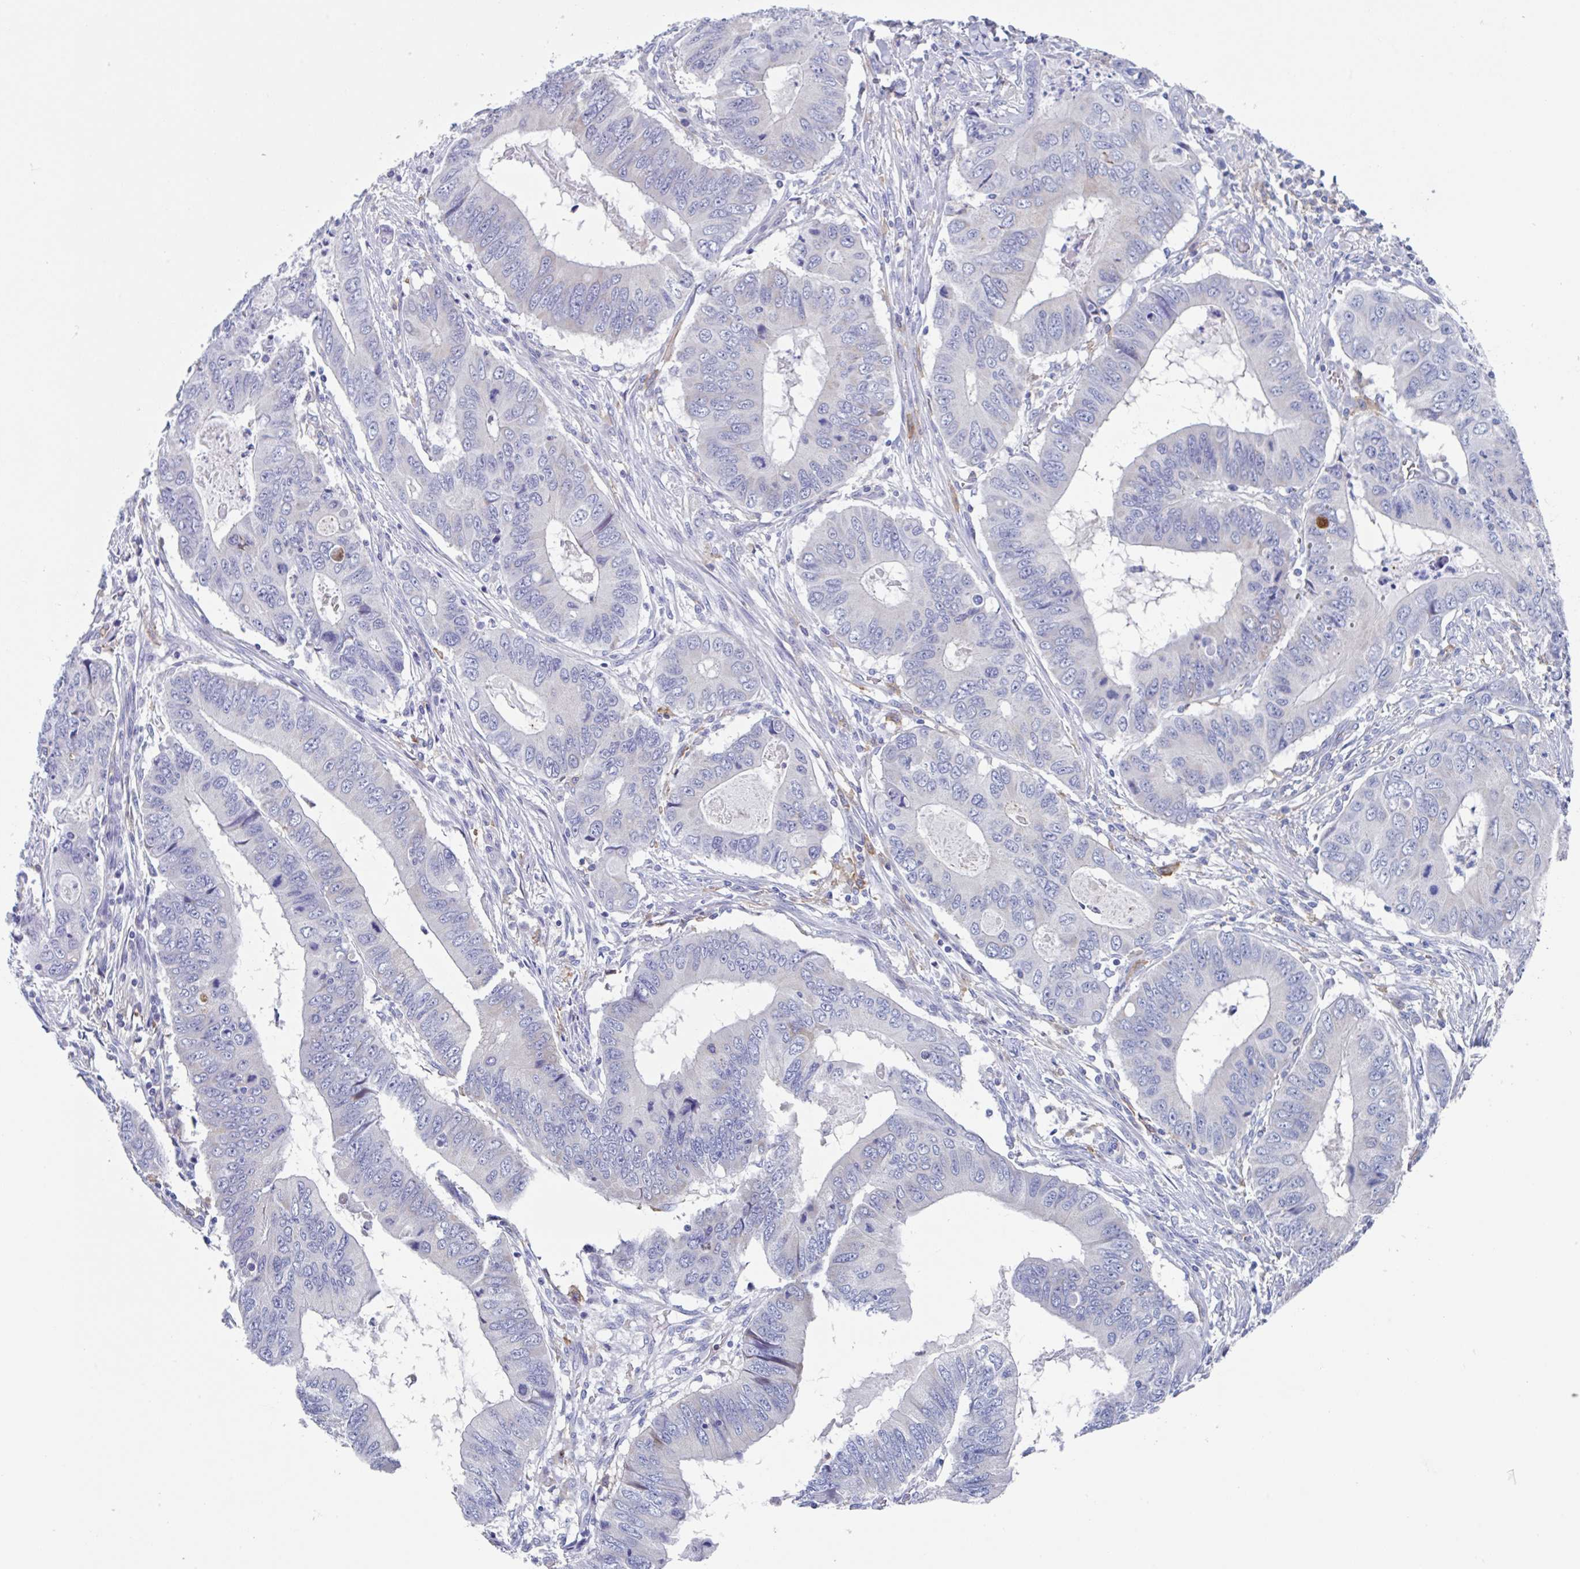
{"staining": {"intensity": "negative", "quantity": "none", "location": "none"}, "tissue": "colorectal cancer", "cell_type": "Tumor cells", "image_type": "cancer", "snomed": [{"axis": "morphology", "description": "Adenocarcinoma, NOS"}, {"axis": "topography", "description": "Colon"}], "caption": "Human colorectal cancer stained for a protein using immunohistochemistry (IHC) reveals no expression in tumor cells.", "gene": "FCGR3A", "patient": {"sex": "male", "age": 53}}